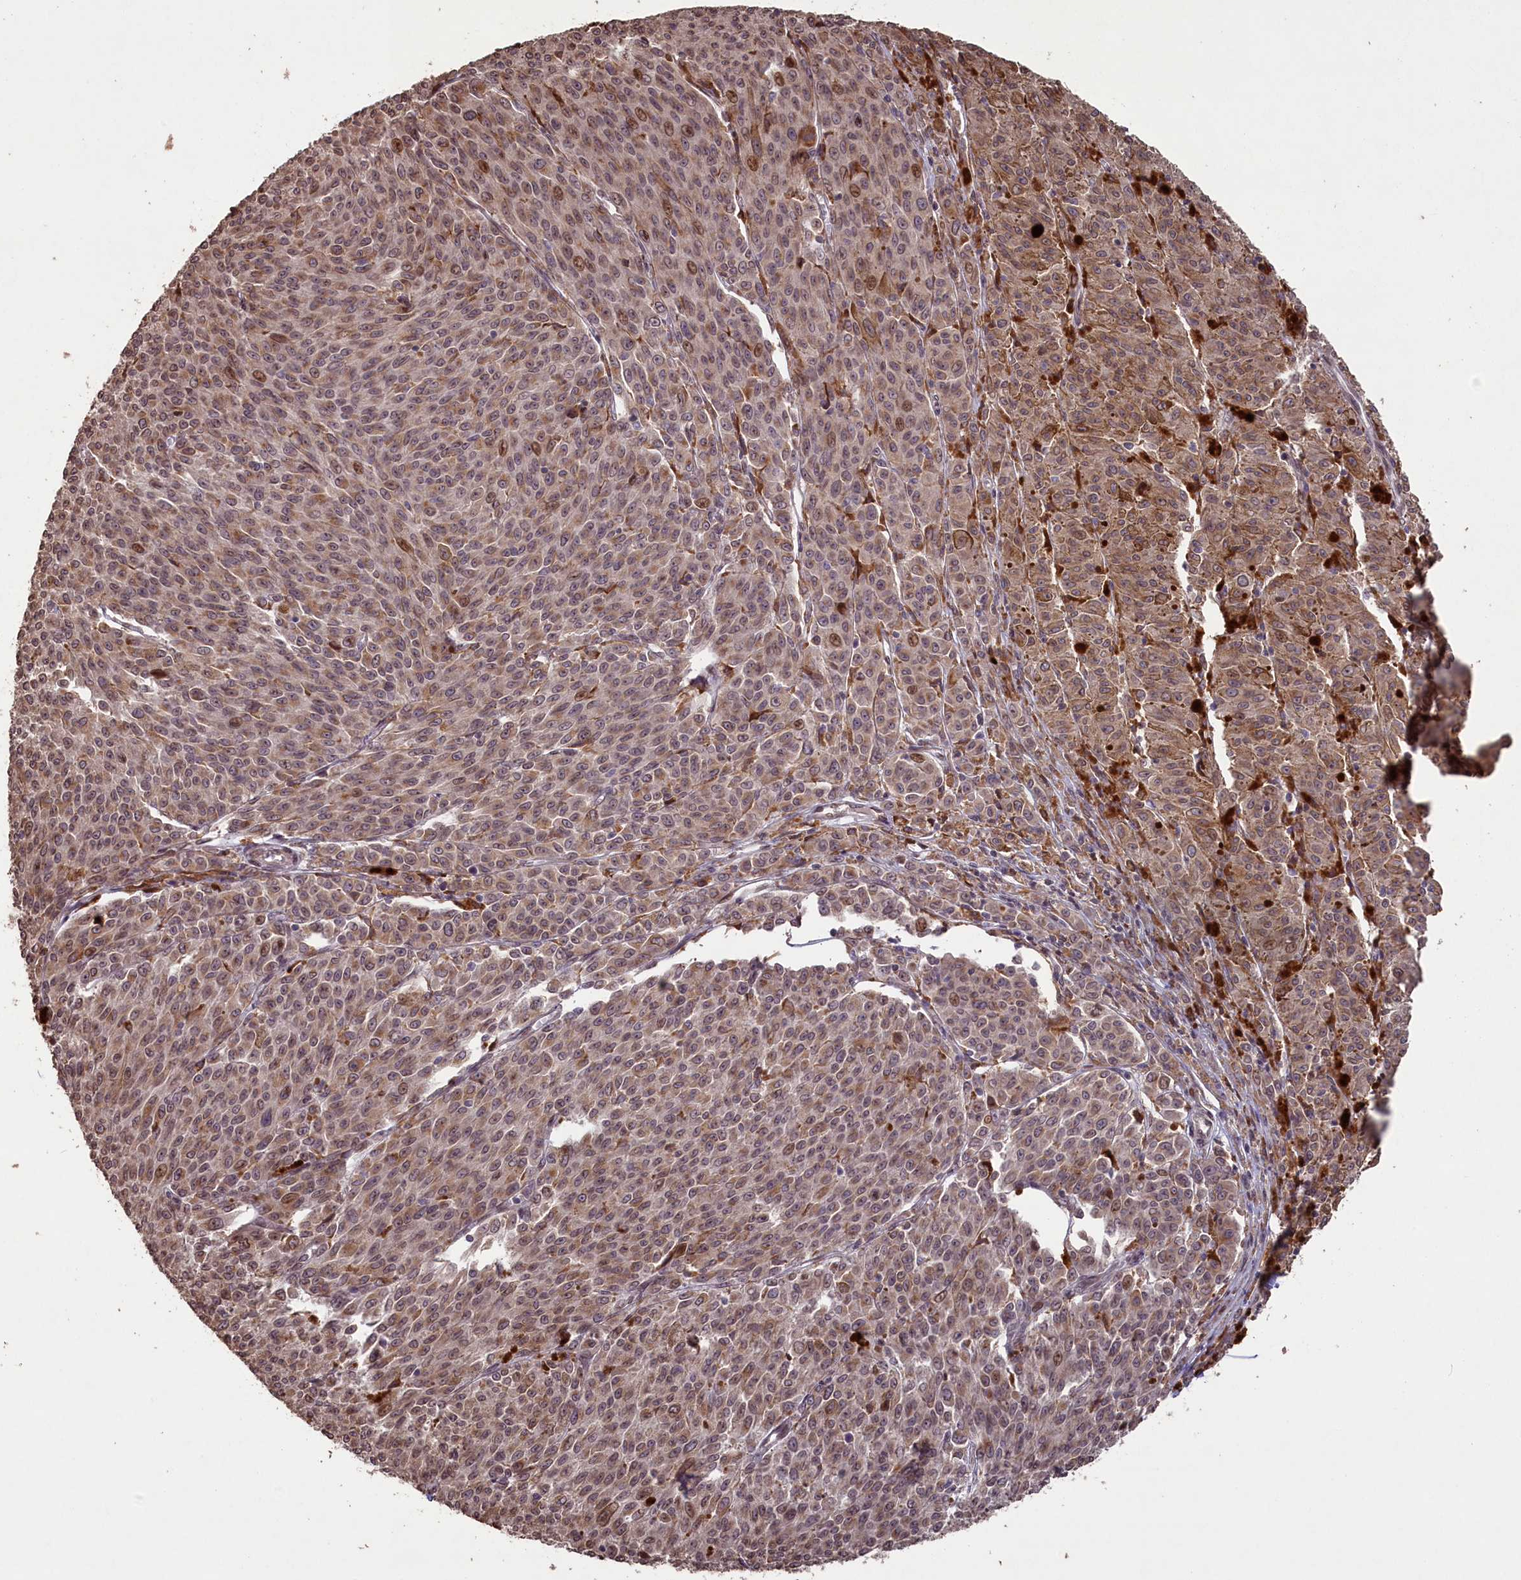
{"staining": {"intensity": "weak", "quantity": ">75%", "location": "cytoplasmic/membranous"}, "tissue": "melanoma", "cell_type": "Tumor cells", "image_type": "cancer", "snomed": [{"axis": "morphology", "description": "Malignant melanoma, NOS"}, {"axis": "topography", "description": "Skin"}], "caption": "Brown immunohistochemical staining in malignant melanoma reveals weak cytoplasmic/membranous expression in approximately >75% of tumor cells.", "gene": "SLC38A7", "patient": {"sex": "female", "age": 52}}